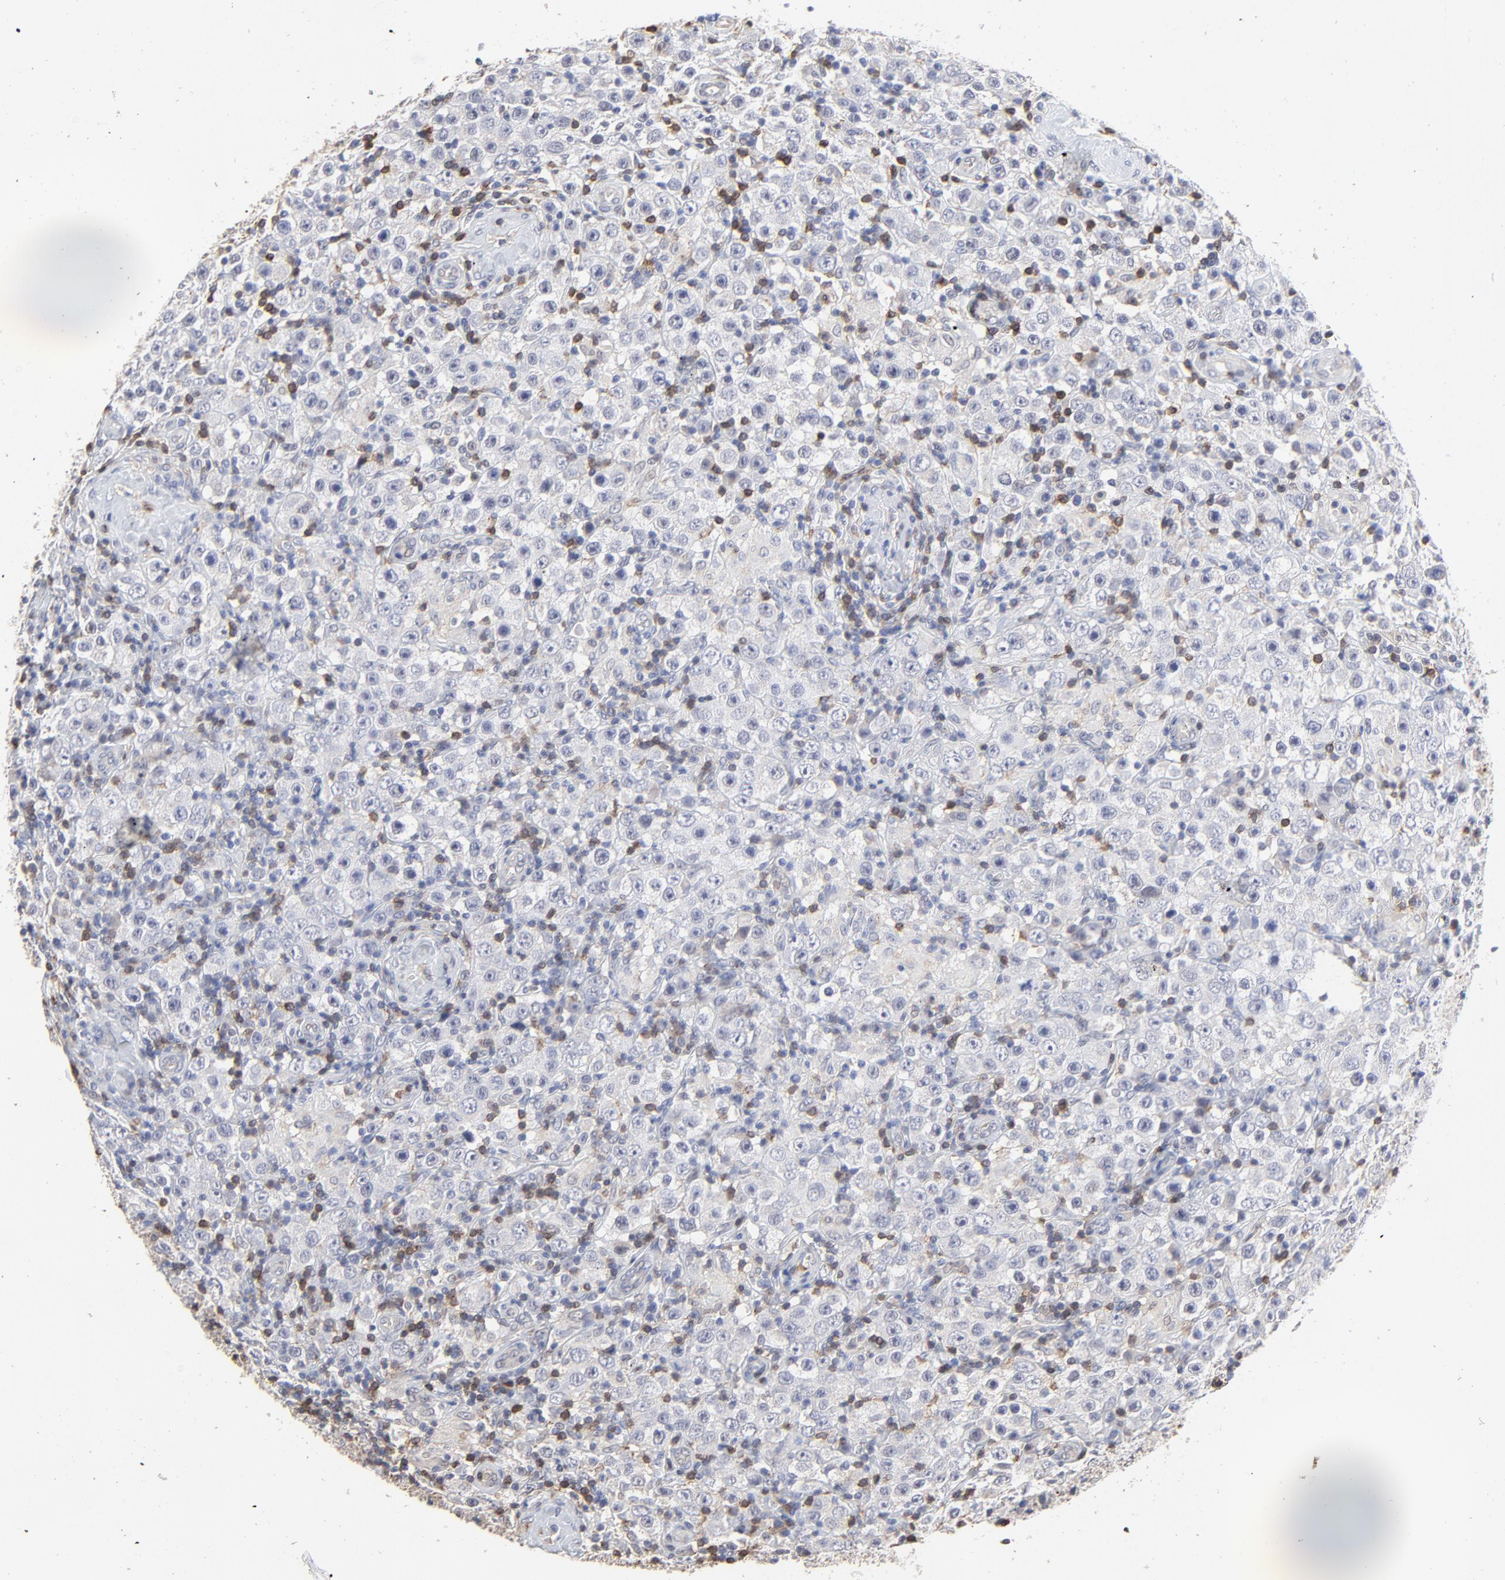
{"staining": {"intensity": "negative", "quantity": "none", "location": "none"}, "tissue": "testis cancer", "cell_type": "Tumor cells", "image_type": "cancer", "snomed": [{"axis": "morphology", "description": "Seminoma, NOS"}, {"axis": "topography", "description": "Testis"}], "caption": "Immunohistochemical staining of human testis cancer (seminoma) demonstrates no significant positivity in tumor cells. Brightfield microscopy of immunohistochemistry stained with DAB (3,3'-diaminobenzidine) (brown) and hematoxylin (blue), captured at high magnification.", "gene": "SLC6A14", "patient": {"sex": "male", "age": 32}}